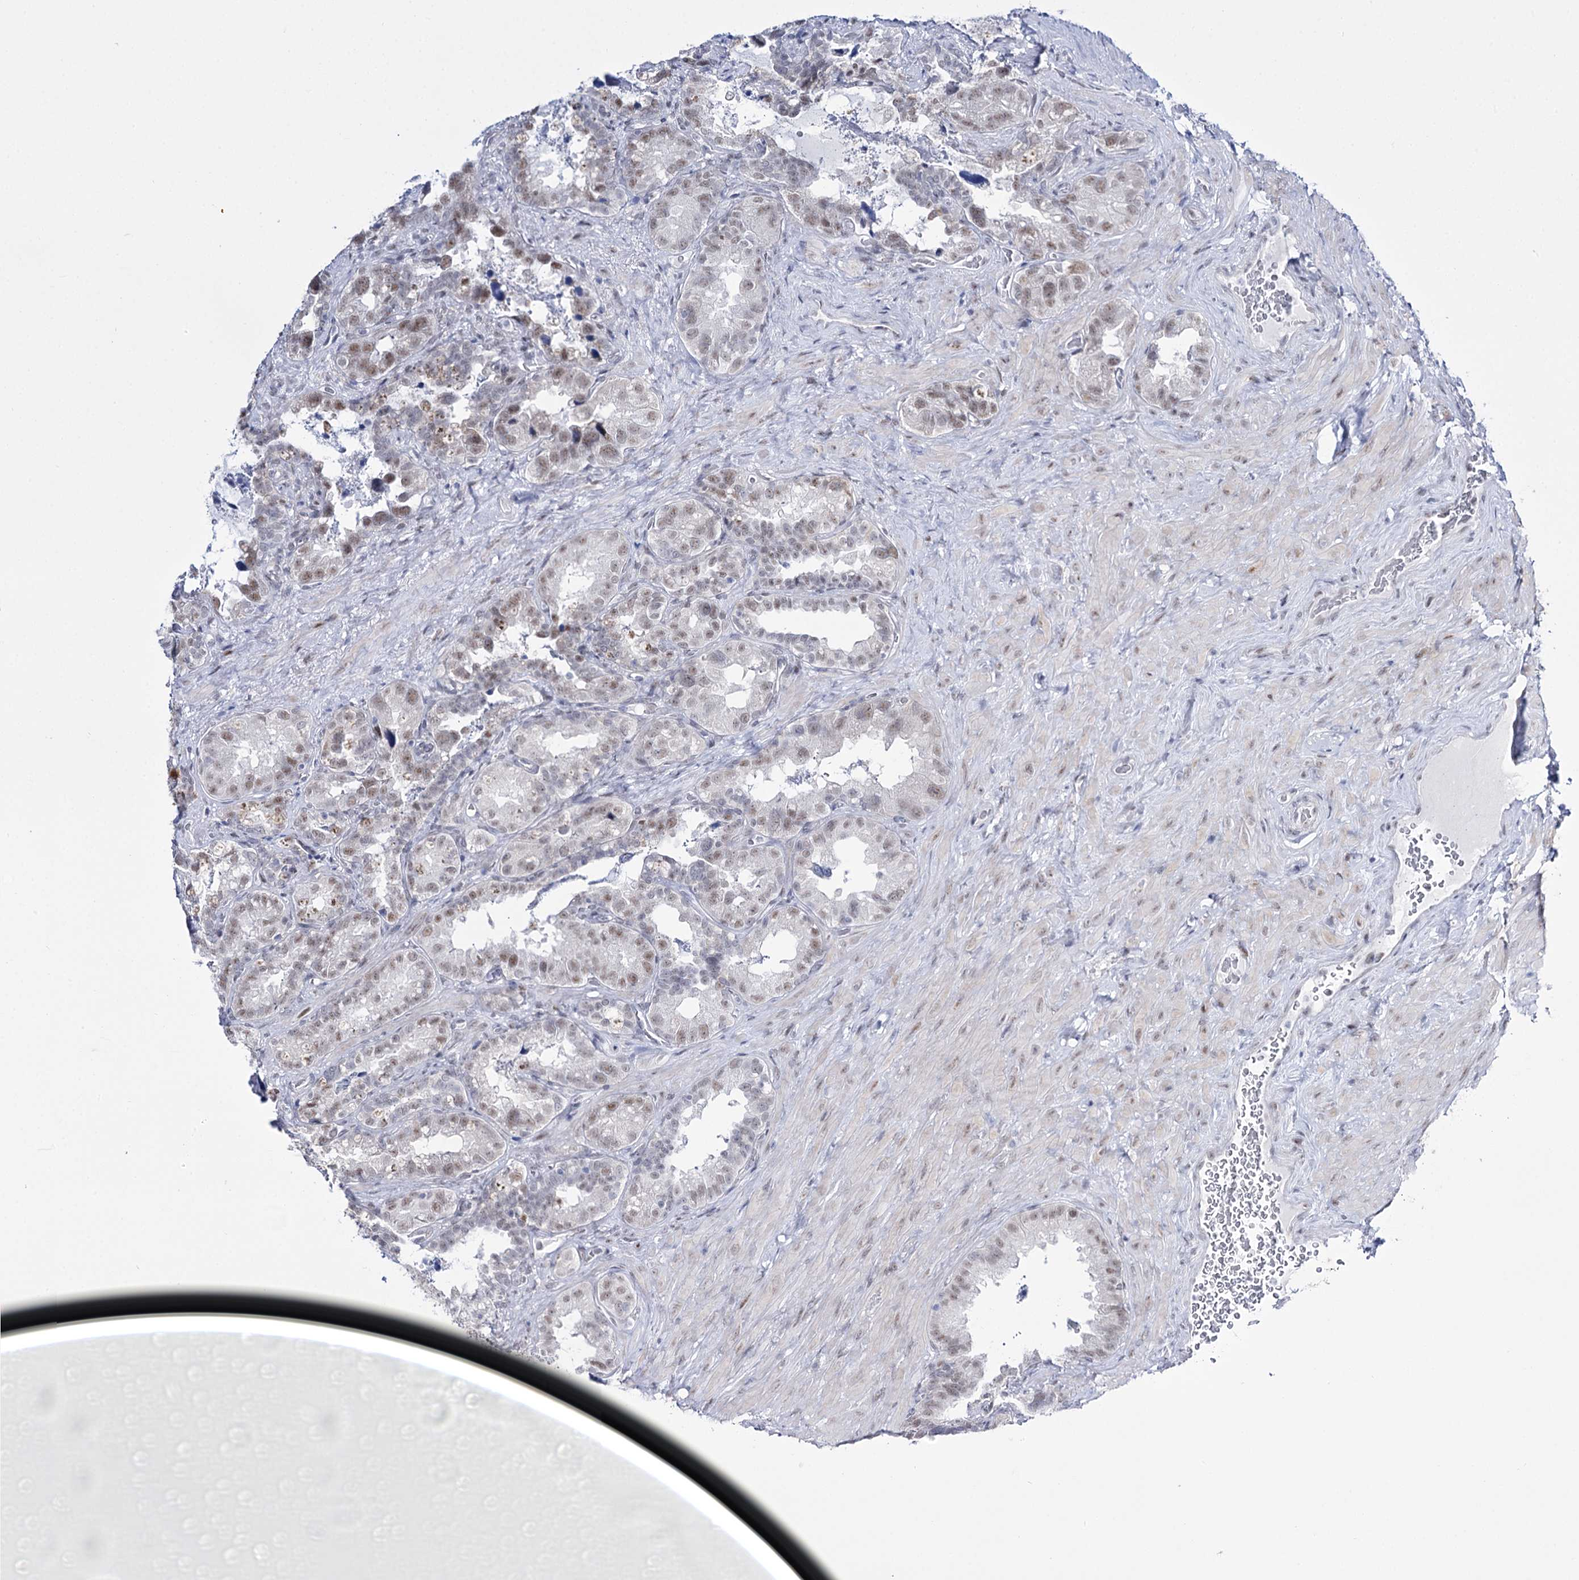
{"staining": {"intensity": "moderate", "quantity": "<25%", "location": "nuclear"}, "tissue": "seminal vesicle", "cell_type": "Glandular cells", "image_type": "normal", "snomed": [{"axis": "morphology", "description": "Normal tissue, NOS"}, {"axis": "topography", "description": "Seminal veicle"}, {"axis": "topography", "description": "Peripheral nerve tissue"}], "caption": "This micrograph shows immunohistochemistry (IHC) staining of normal seminal vesicle, with low moderate nuclear positivity in about <25% of glandular cells.", "gene": "RBM15B", "patient": {"sex": "male", "age": 67}}